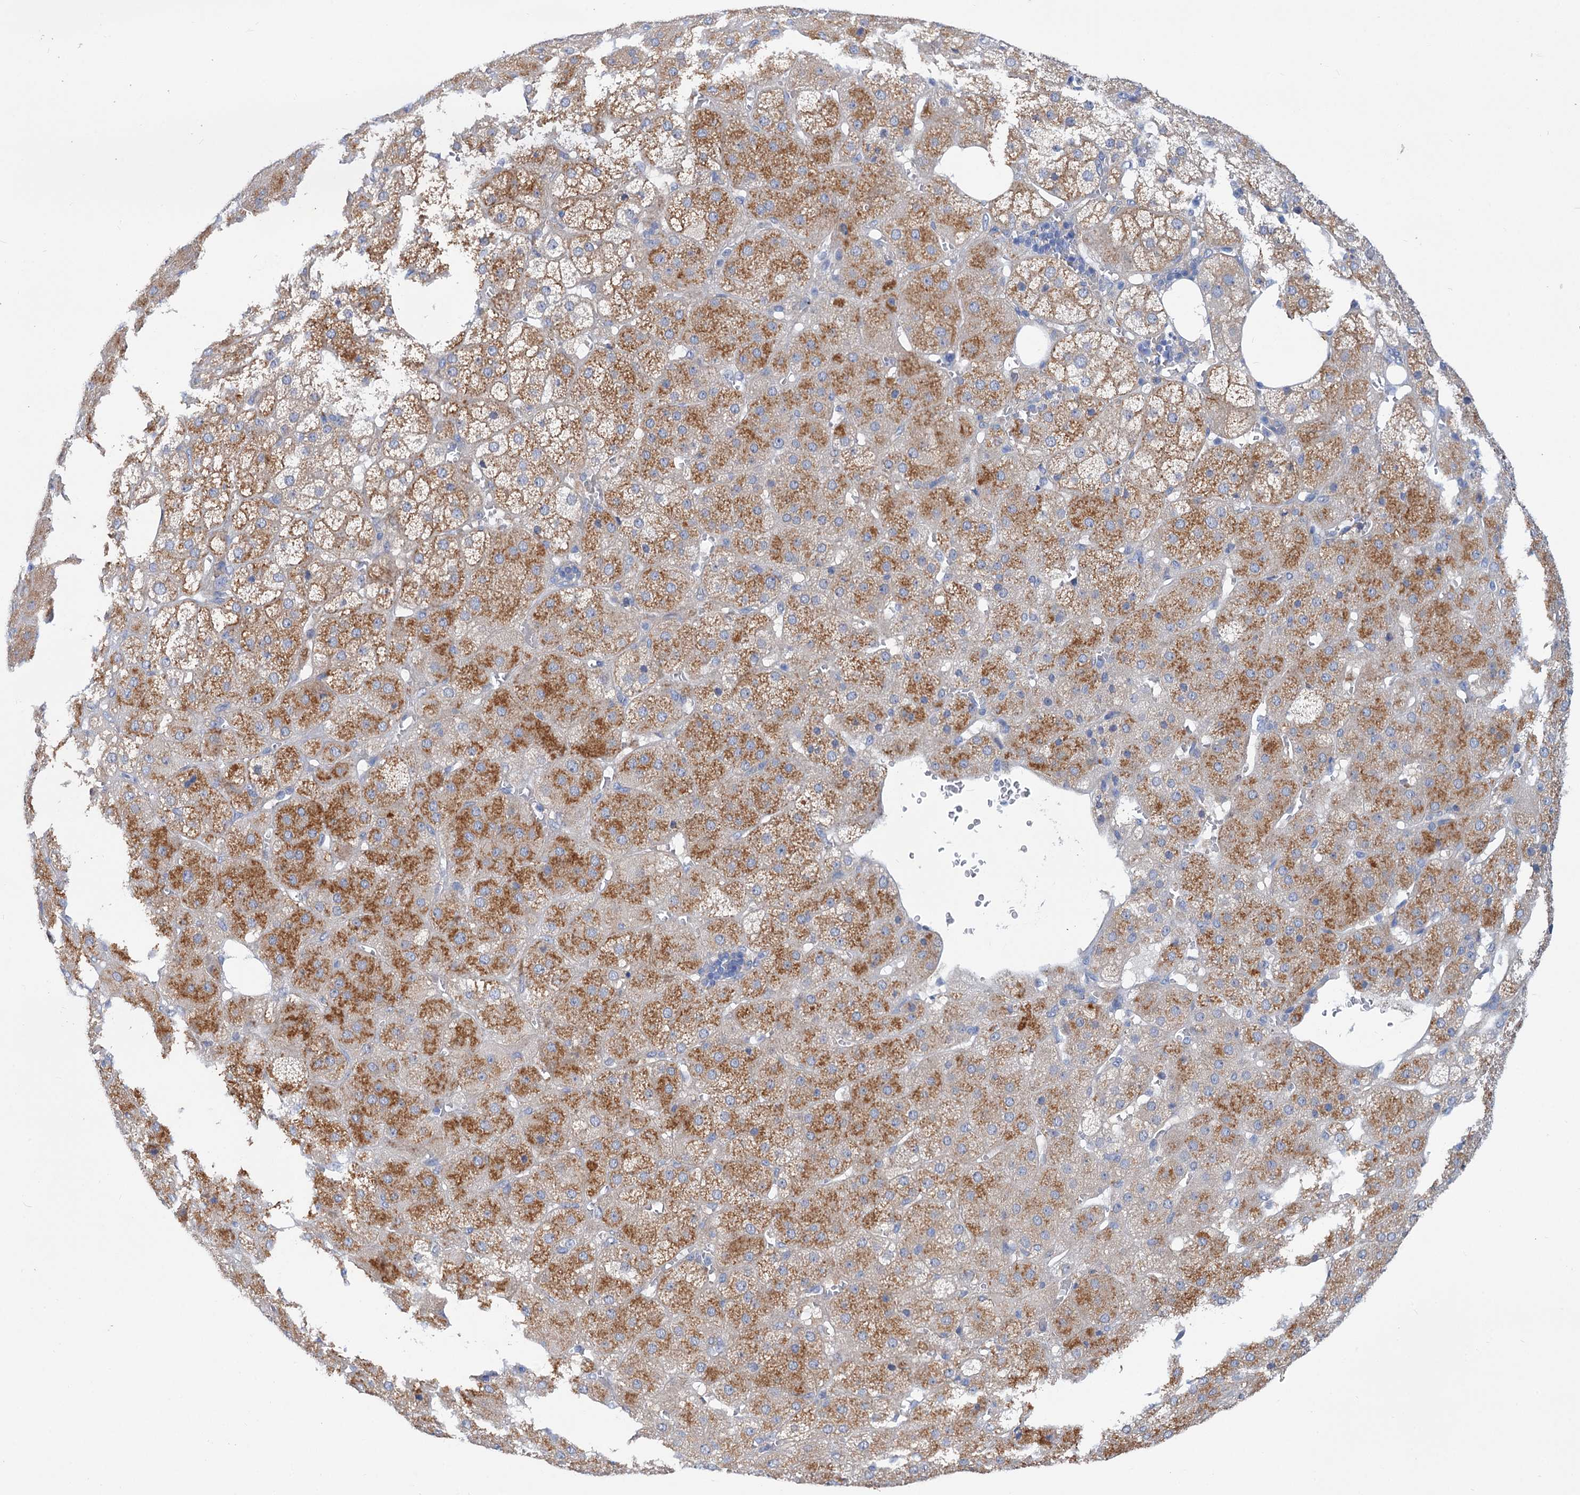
{"staining": {"intensity": "moderate", "quantity": "25%-75%", "location": "cytoplasmic/membranous"}, "tissue": "adrenal gland", "cell_type": "Glandular cells", "image_type": "normal", "snomed": [{"axis": "morphology", "description": "Normal tissue, NOS"}, {"axis": "topography", "description": "Adrenal gland"}], "caption": "Immunohistochemical staining of benign adrenal gland exhibits 25%-75% levels of moderate cytoplasmic/membranous protein staining in about 25%-75% of glandular cells.", "gene": "TRIM55", "patient": {"sex": "female", "age": 57}}